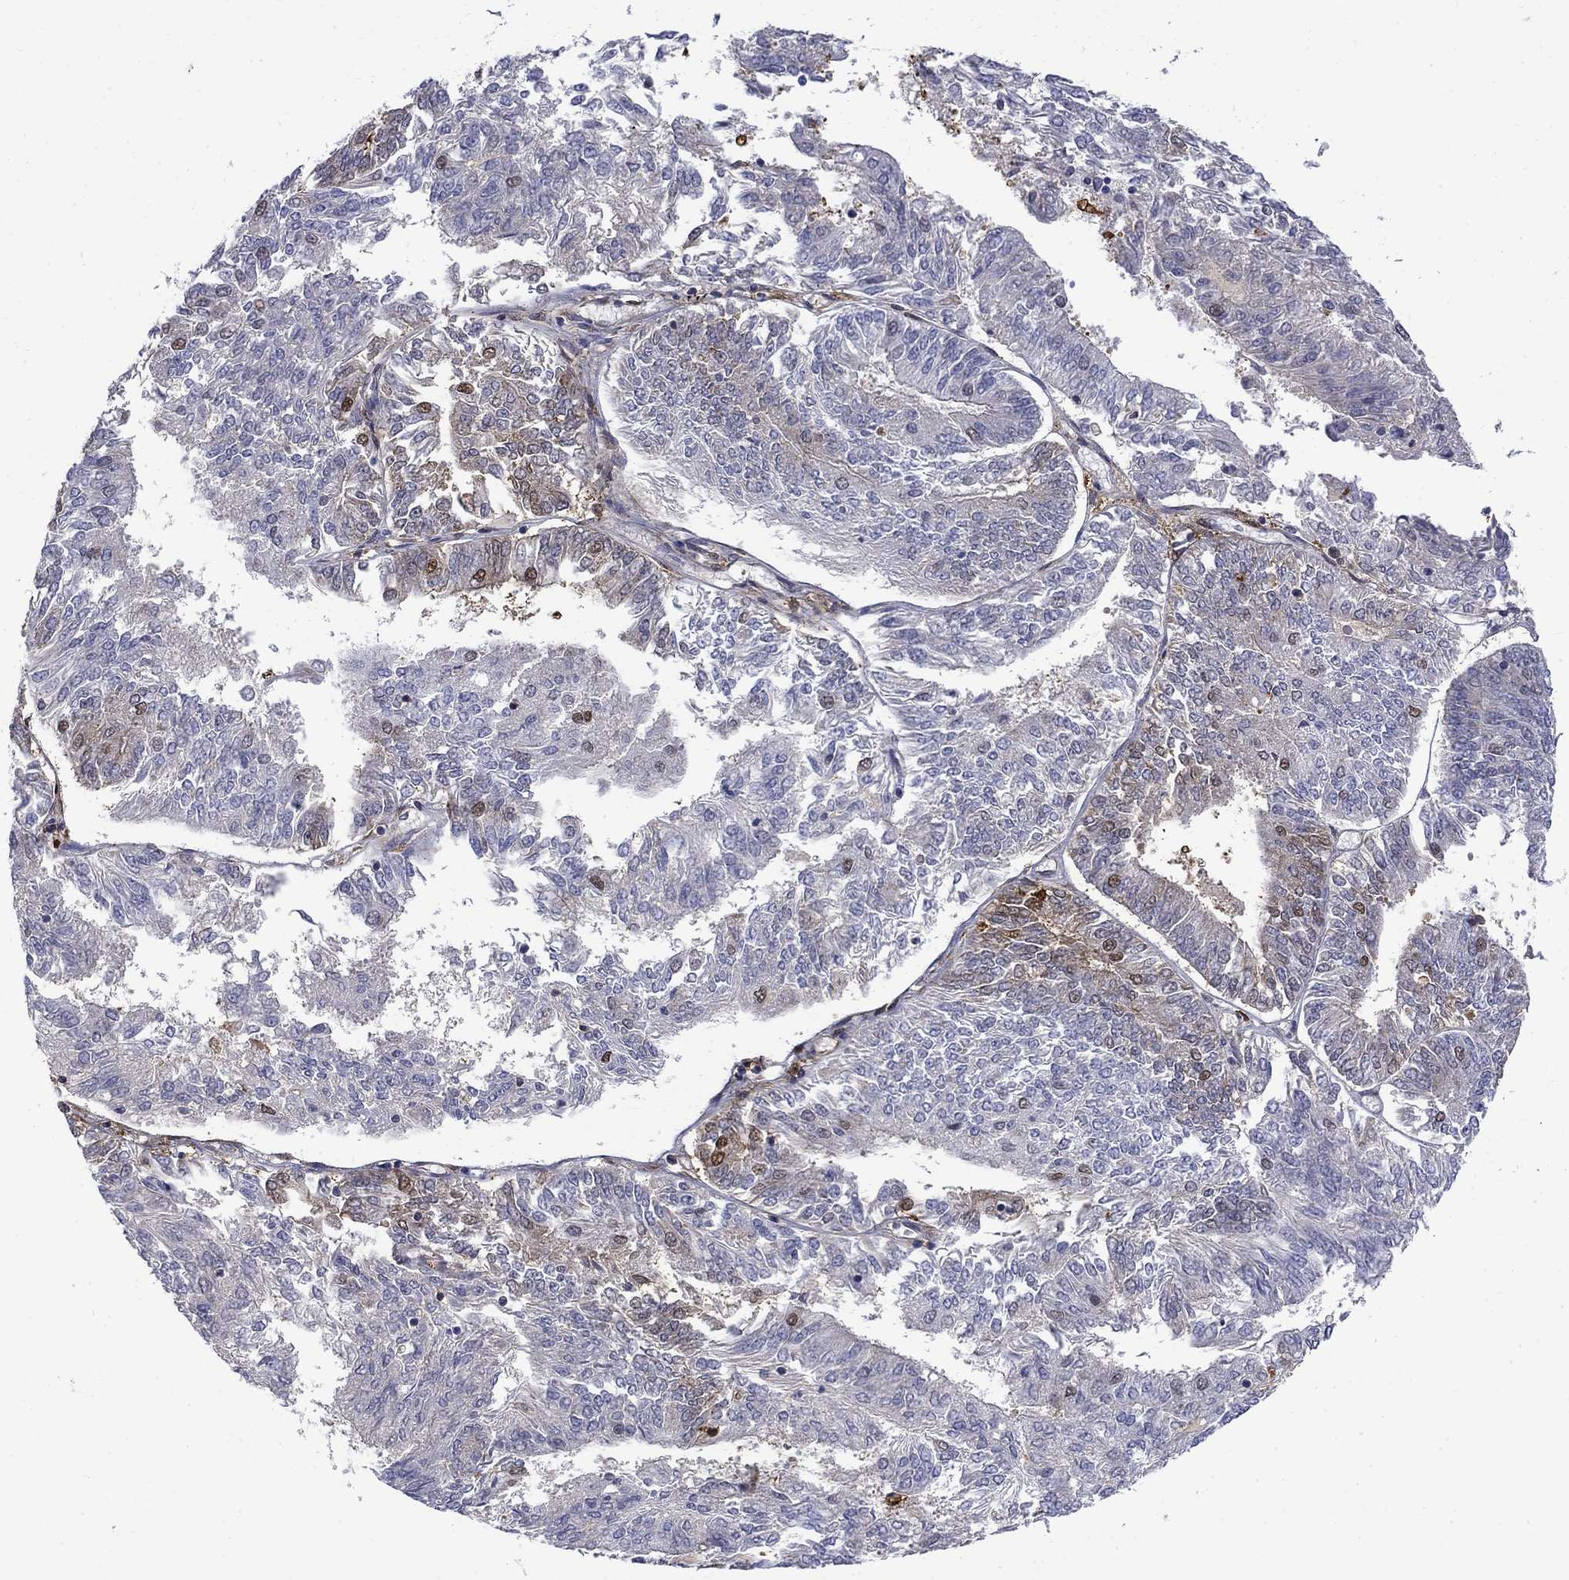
{"staining": {"intensity": "strong", "quantity": "<25%", "location": "cytoplasmic/membranous,nuclear"}, "tissue": "endometrial cancer", "cell_type": "Tumor cells", "image_type": "cancer", "snomed": [{"axis": "morphology", "description": "Adenocarcinoma, NOS"}, {"axis": "topography", "description": "Endometrium"}], "caption": "Human endometrial cancer (adenocarcinoma) stained with a brown dye shows strong cytoplasmic/membranous and nuclear positive staining in about <25% of tumor cells.", "gene": "PCBP3", "patient": {"sex": "female", "age": 58}}